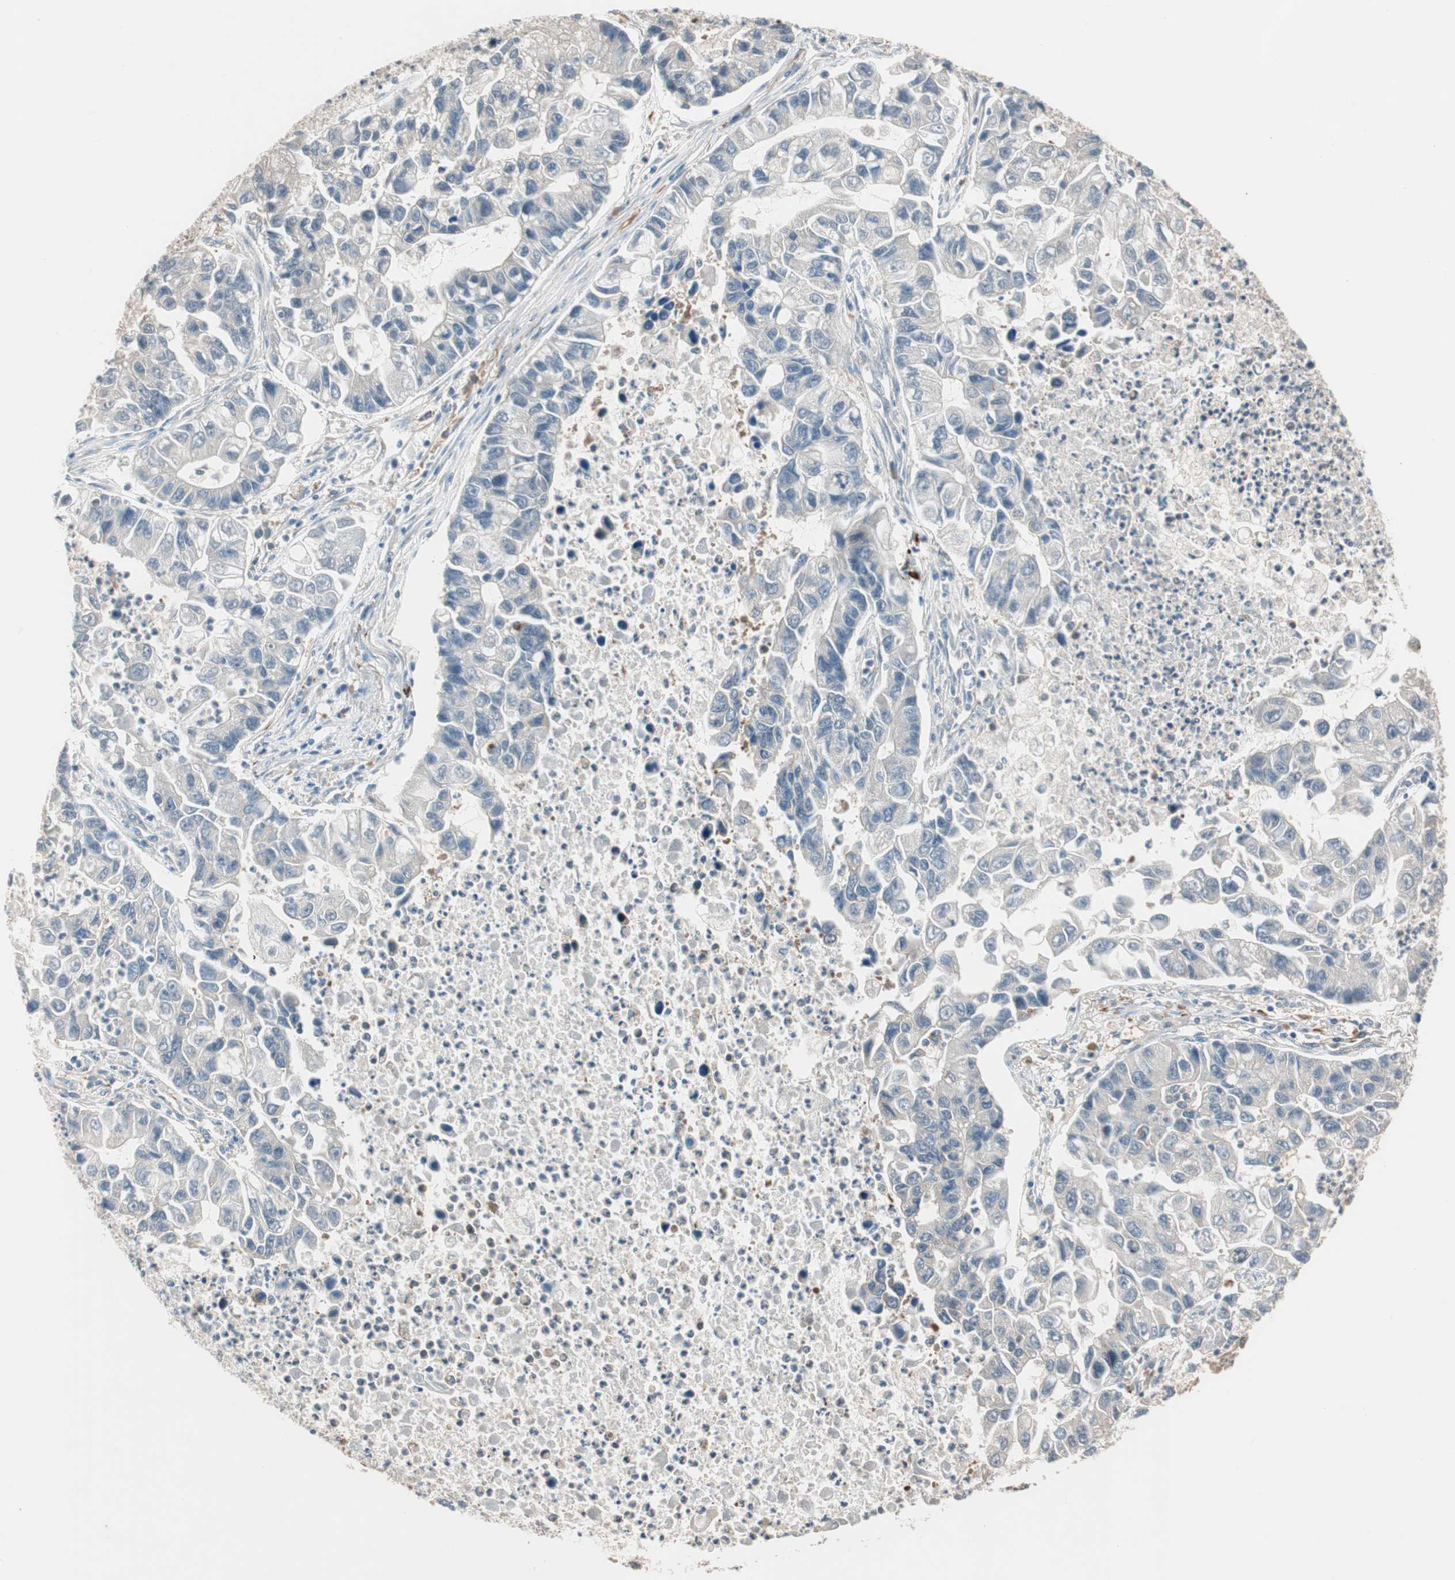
{"staining": {"intensity": "negative", "quantity": "none", "location": "none"}, "tissue": "lung cancer", "cell_type": "Tumor cells", "image_type": "cancer", "snomed": [{"axis": "morphology", "description": "Adenocarcinoma, NOS"}, {"axis": "topography", "description": "Lung"}], "caption": "A high-resolution image shows immunohistochemistry staining of lung cancer (adenocarcinoma), which displays no significant staining in tumor cells. (Stains: DAB IHC with hematoxylin counter stain, Microscopy: brightfield microscopy at high magnification).", "gene": "PIK3R3", "patient": {"sex": "female", "age": 51}}